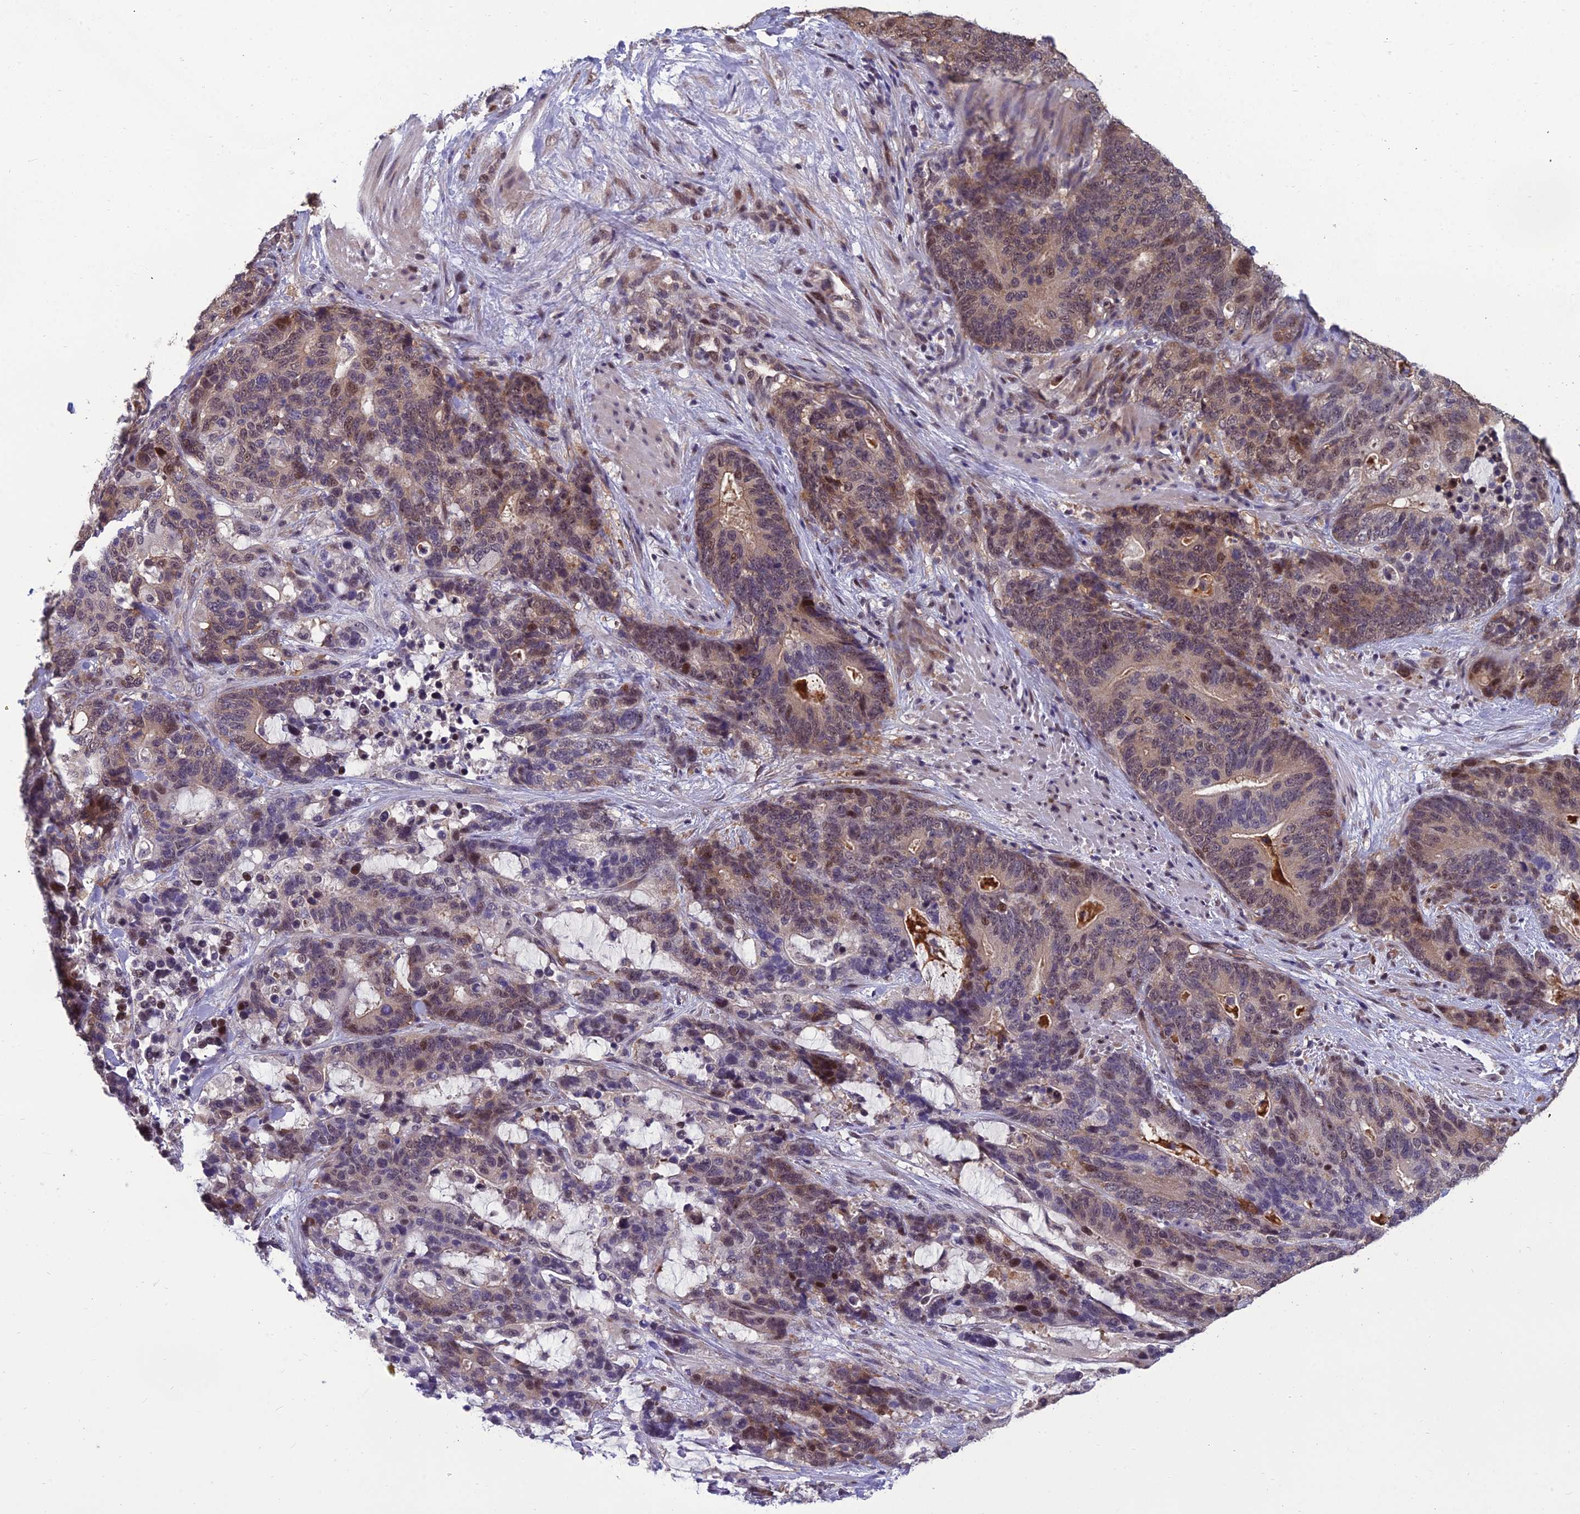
{"staining": {"intensity": "moderate", "quantity": "25%-75%", "location": "cytoplasmic/membranous,nuclear"}, "tissue": "stomach cancer", "cell_type": "Tumor cells", "image_type": "cancer", "snomed": [{"axis": "morphology", "description": "Adenocarcinoma, NOS"}, {"axis": "topography", "description": "Stomach"}], "caption": "Immunohistochemistry image of neoplastic tissue: human stomach cancer stained using IHC shows medium levels of moderate protein expression localized specifically in the cytoplasmic/membranous and nuclear of tumor cells, appearing as a cytoplasmic/membranous and nuclear brown color.", "gene": "GRWD1", "patient": {"sex": "female", "age": 76}}